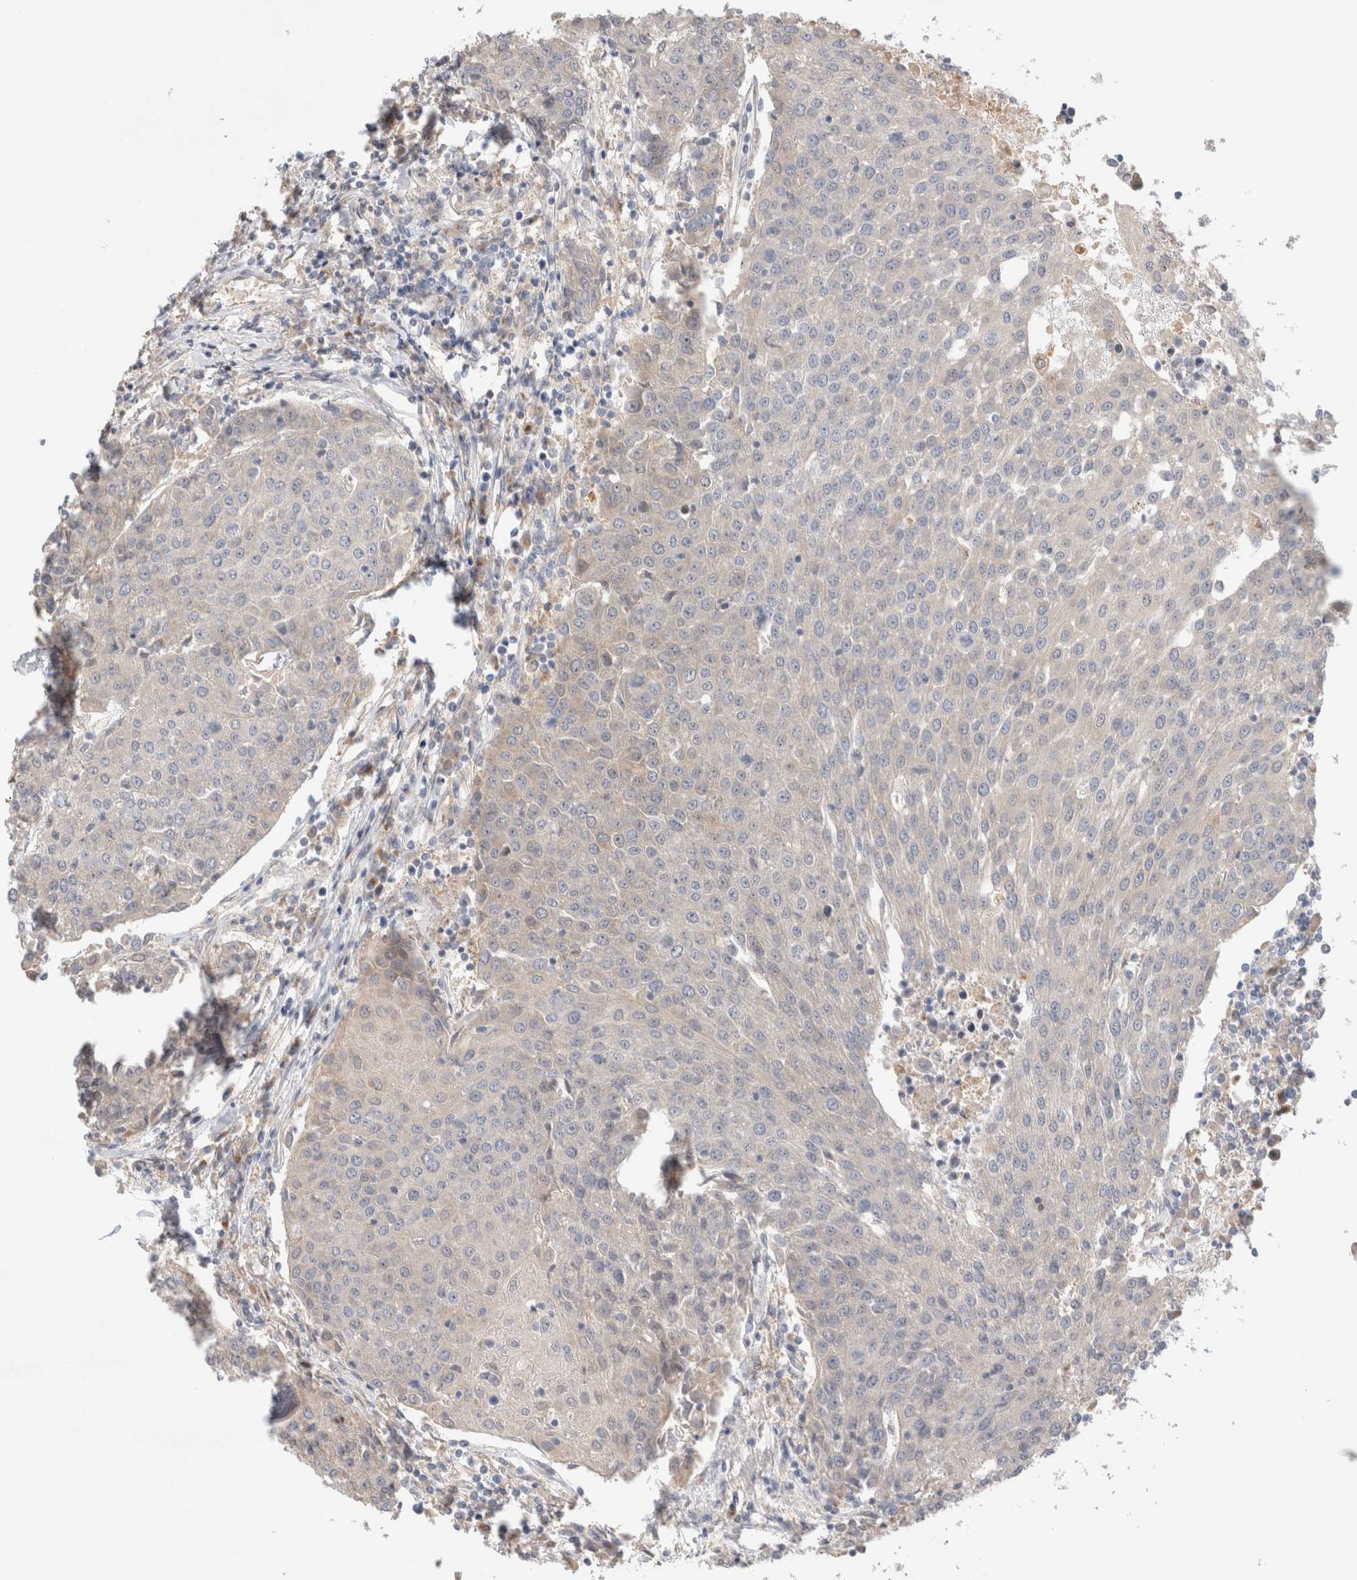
{"staining": {"intensity": "negative", "quantity": "none", "location": "none"}, "tissue": "urothelial cancer", "cell_type": "Tumor cells", "image_type": "cancer", "snomed": [{"axis": "morphology", "description": "Urothelial carcinoma, High grade"}, {"axis": "topography", "description": "Urinary bladder"}], "caption": "This is a histopathology image of immunohistochemistry (IHC) staining of urothelial carcinoma (high-grade), which shows no positivity in tumor cells.", "gene": "OTUD6B", "patient": {"sex": "female", "age": 85}}